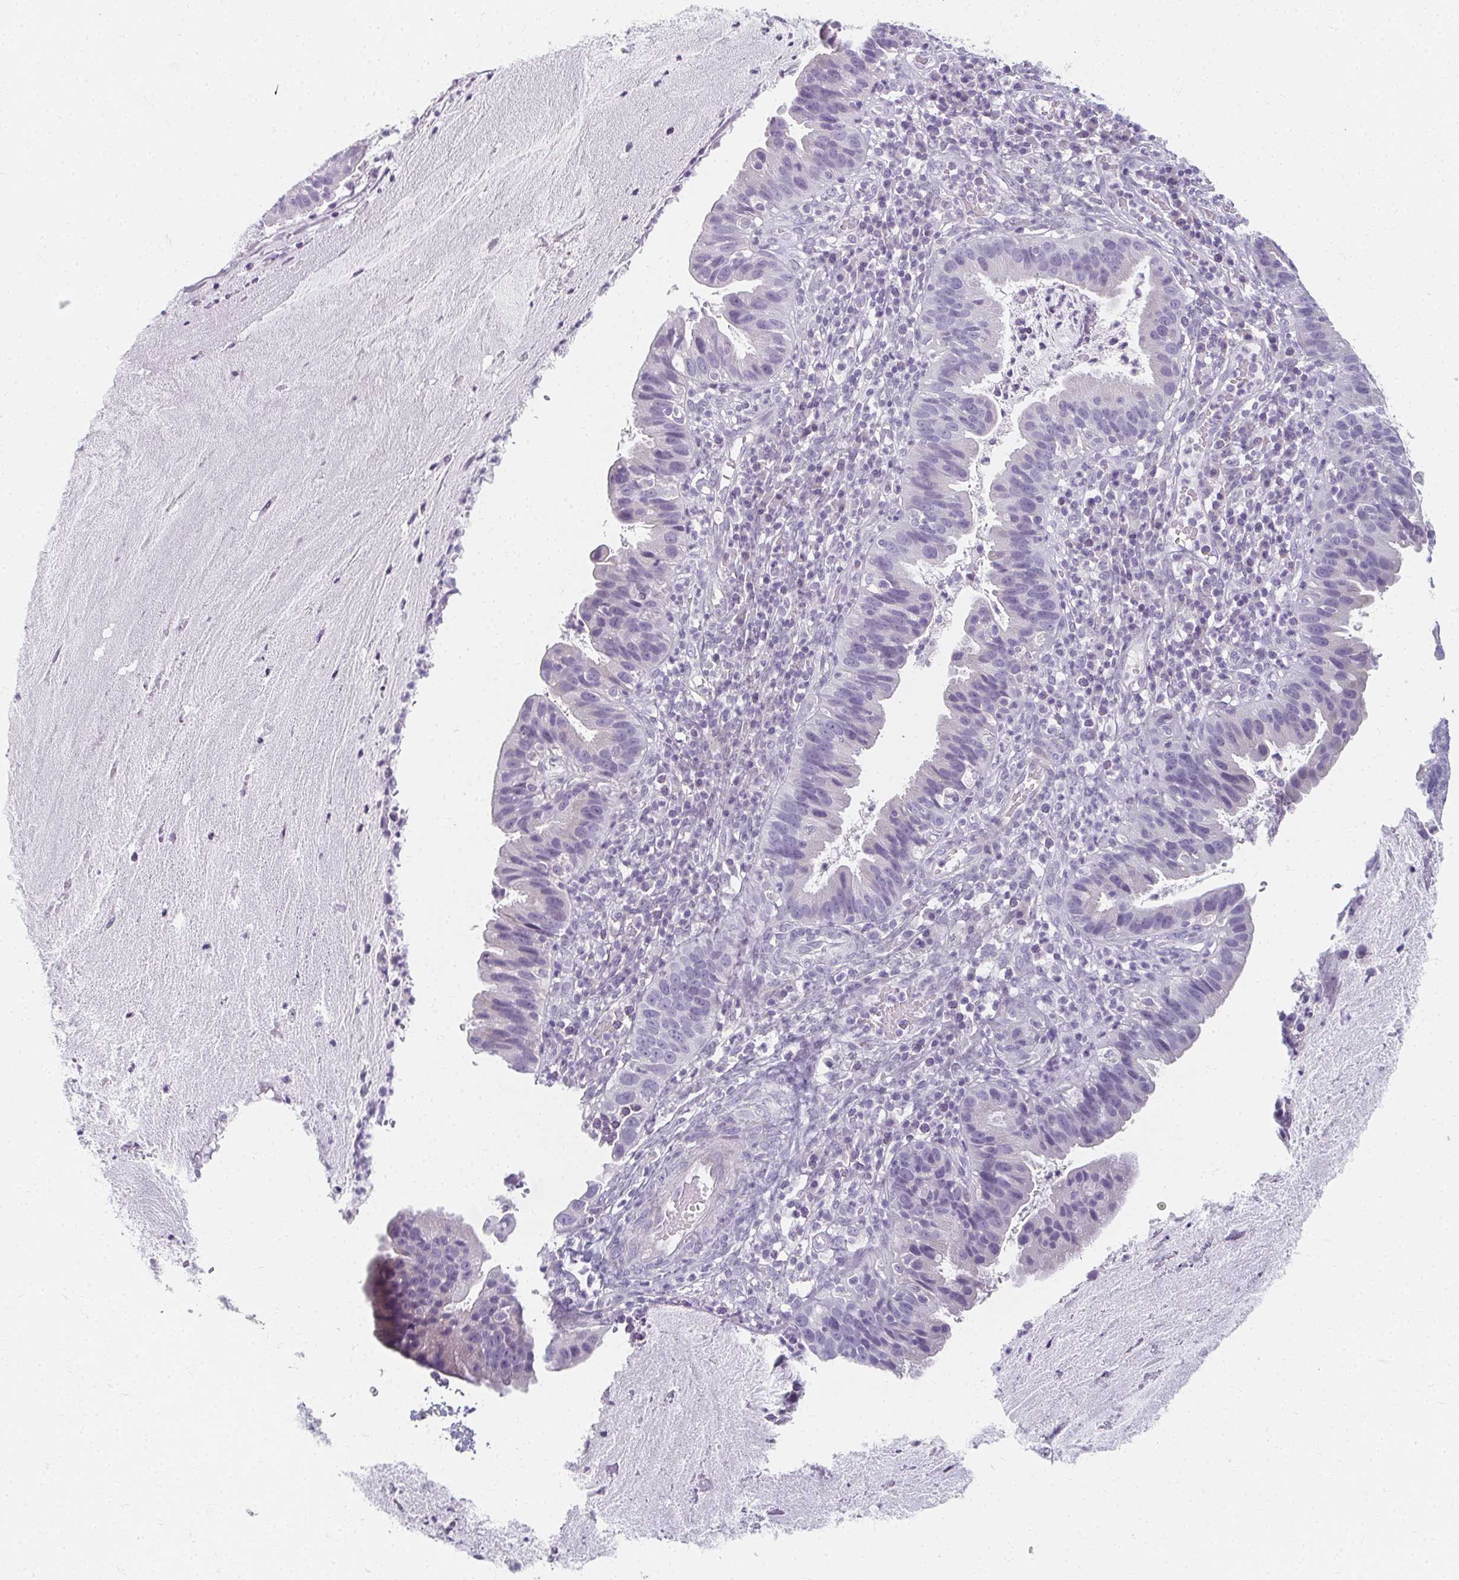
{"staining": {"intensity": "negative", "quantity": "none", "location": "none"}, "tissue": "cervical cancer", "cell_type": "Tumor cells", "image_type": "cancer", "snomed": [{"axis": "morphology", "description": "Adenocarcinoma, NOS"}, {"axis": "topography", "description": "Cervix"}], "caption": "Photomicrograph shows no significant protein expression in tumor cells of cervical cancer (adenocarcinoma).", "gene": "CAMKV", "patient": {"sex": "female", "age": 34}}